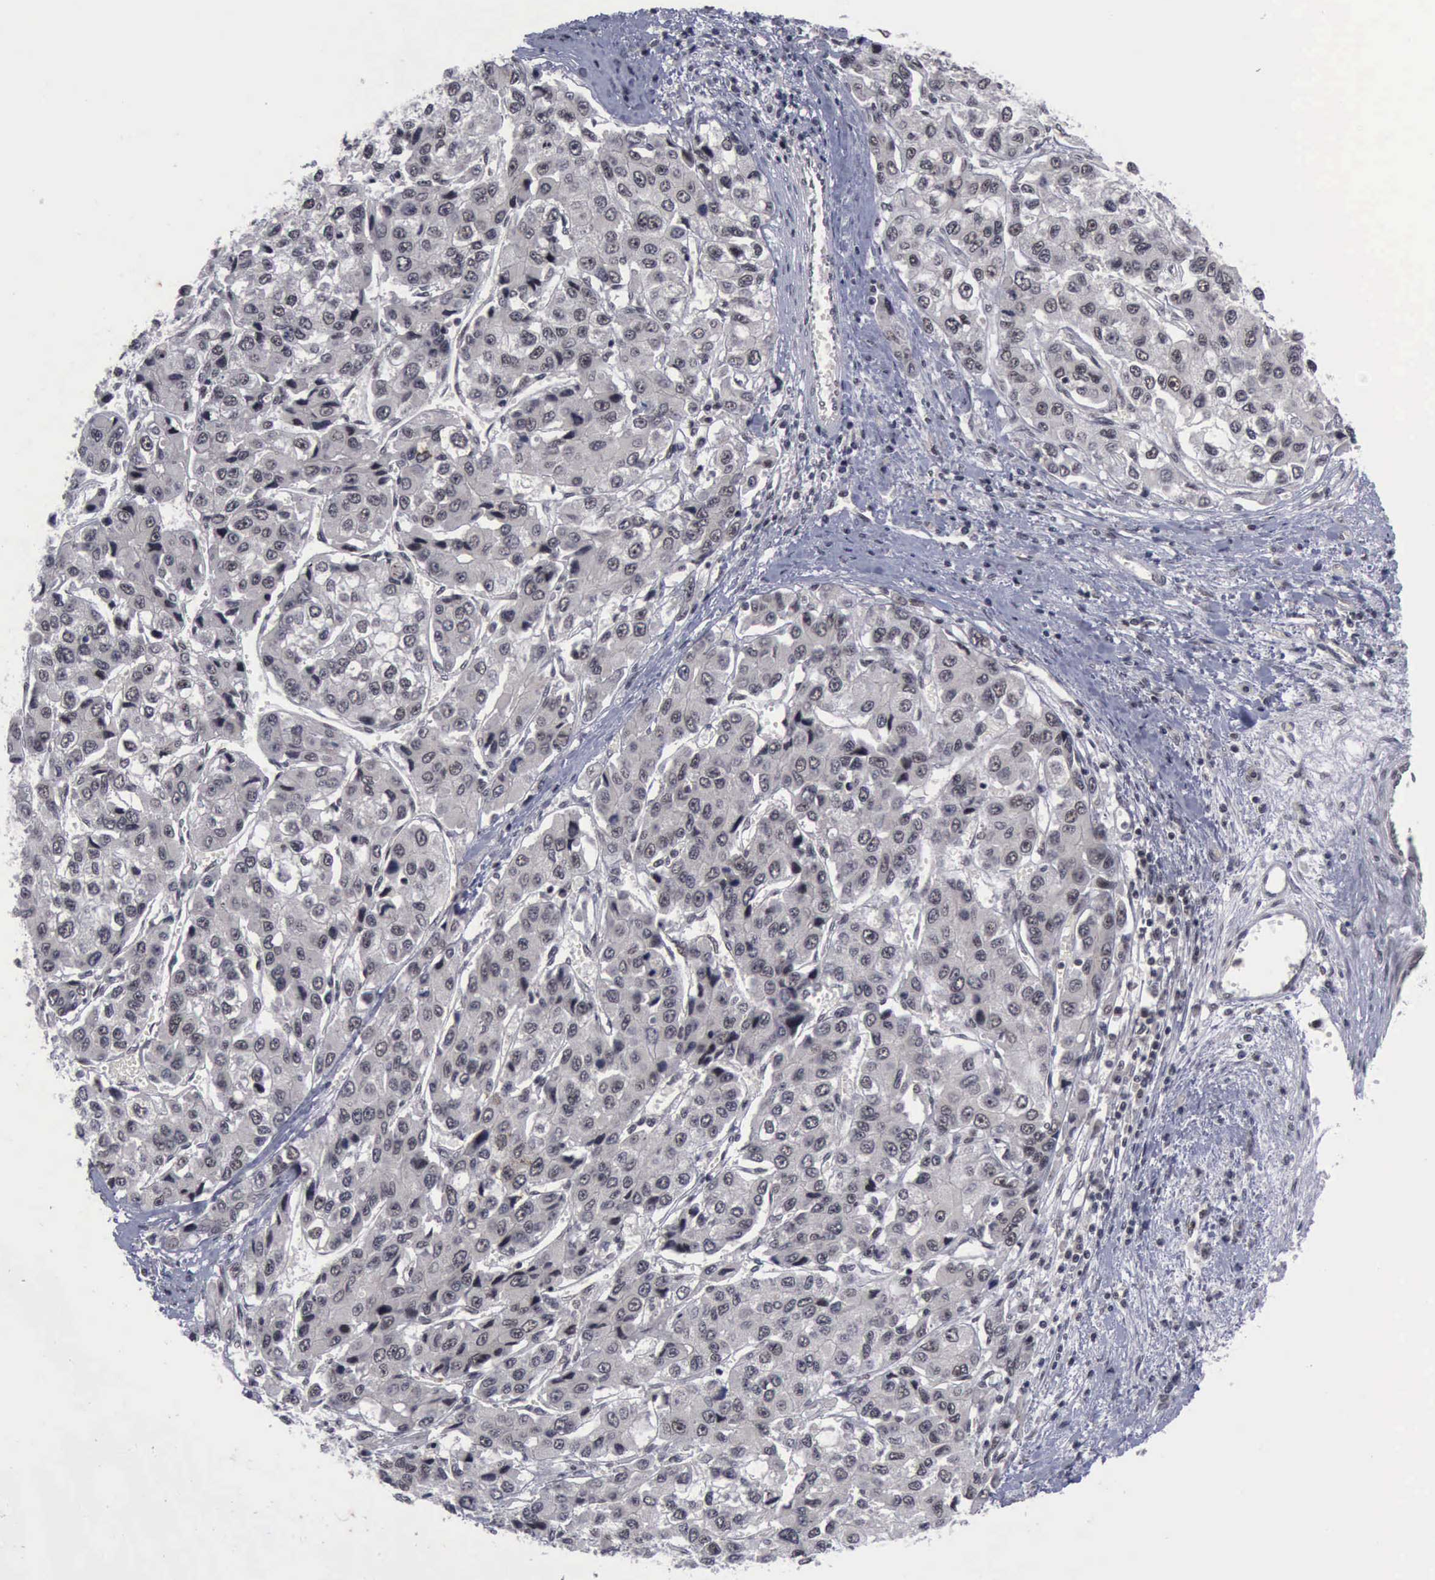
{"staining": {"intensity": "negative", "quantity": "none", "location": "none"}, "tissue": "liver cancer", "cell_type": "Tumor cells", "image_type": "cancer", "snomed": [{"axis": "morphology", "description": "Carcinoma, Hepatocellular, NOS"}, {"axis": "topography", "description": "Liver"}], "caption": "Immunohistochemical staining of human liver hepatocellular carcinoma demonstrates no significant positivity in tumor cells.", "gene": "ATM", "patient": {"sex": "female", "age": 66}}